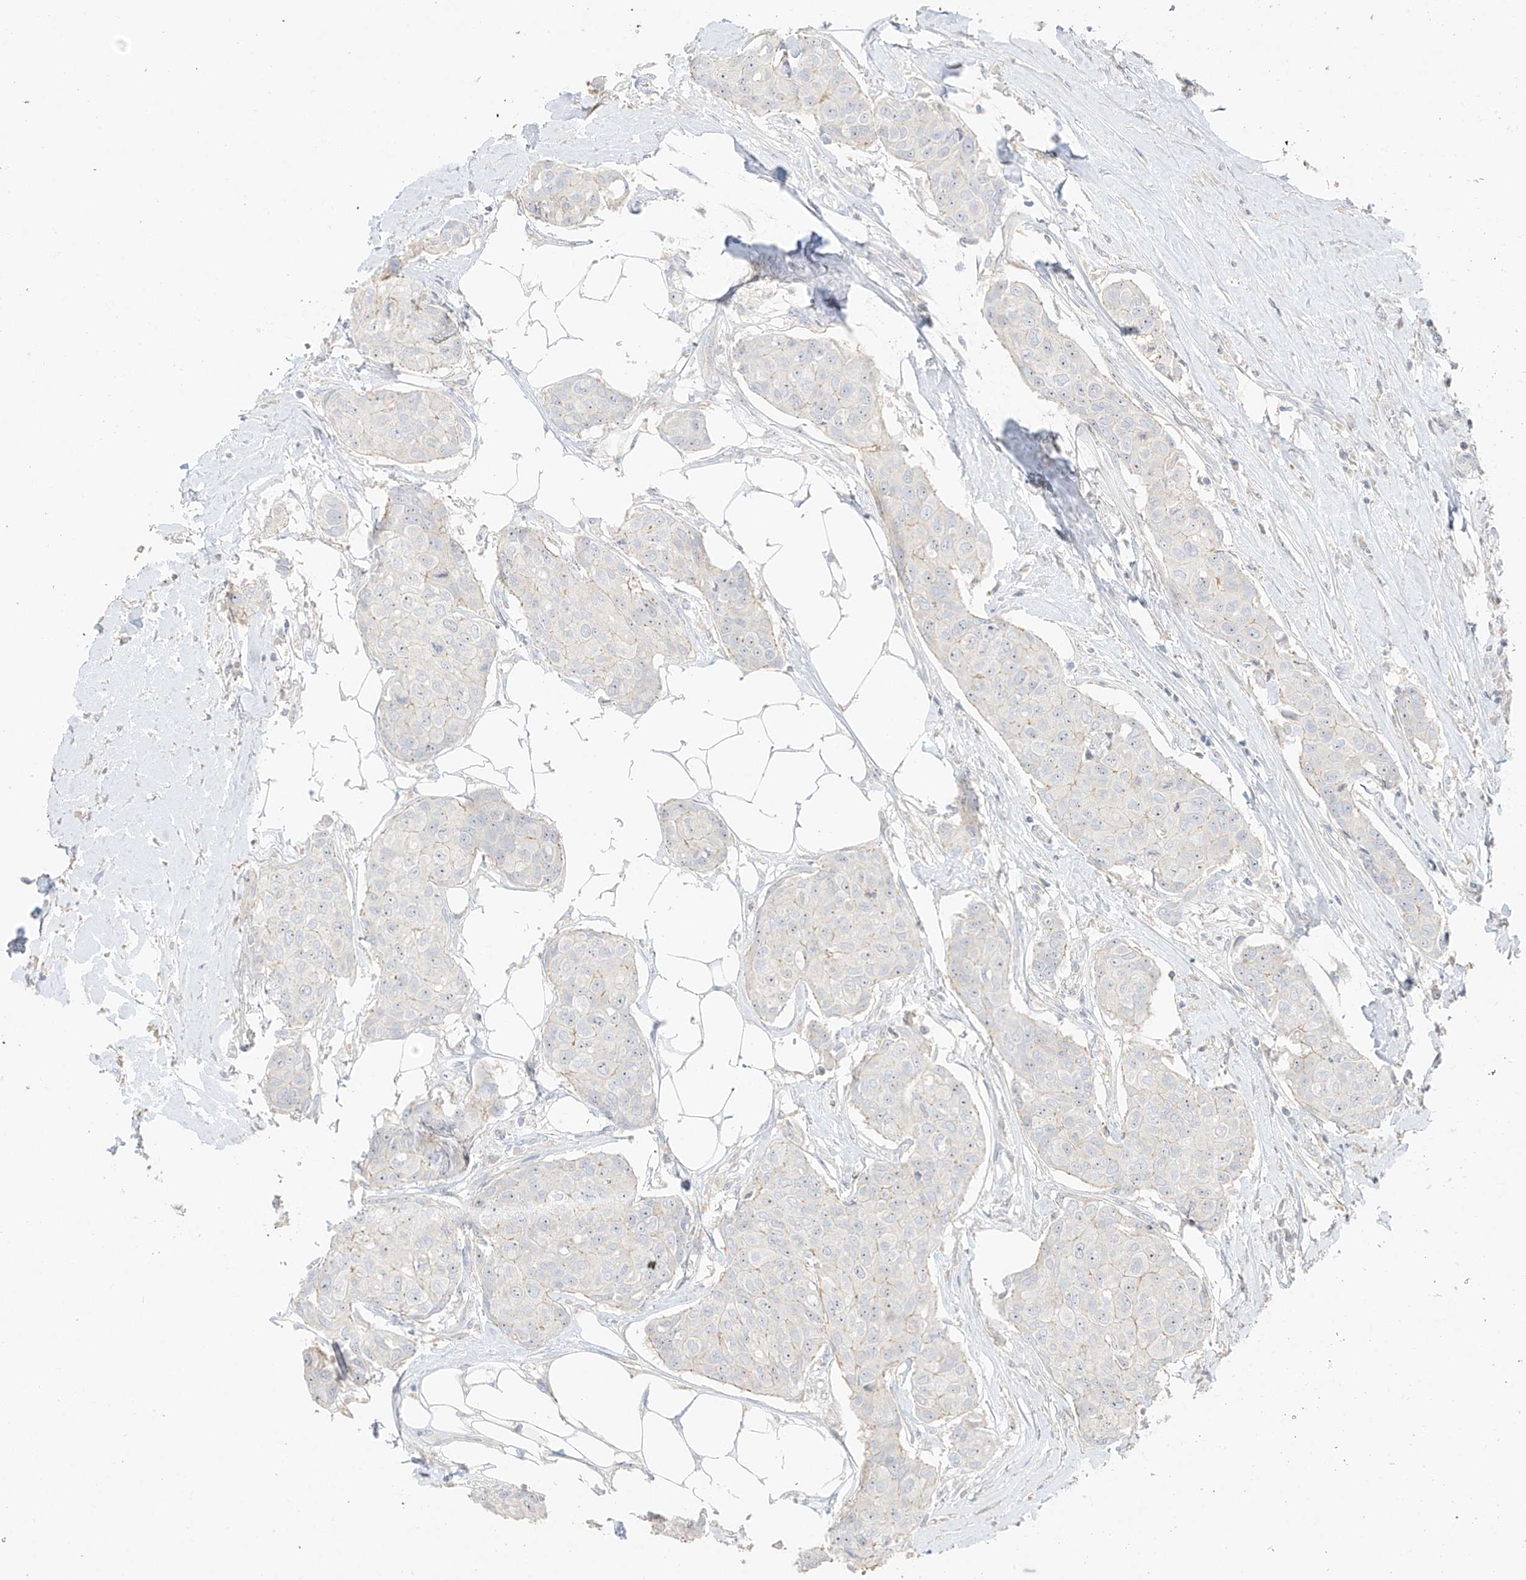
{"staining": {"intensity": "negative", "quantity": "none", "location": "none"}, "tissue": "breast cancer", "cell_type": "Tumor cells", "image_type": "cancer", "snomed": [{"axis": "morphology", "description": "Duct carcinoma"}, {"axis": "topography", "description": "Breast"}], "caption": "Tumor cells are negative for brown protein staining in intraductal carcinoma (breast).", "gene": "ZBTB41", "patient": {"sex": "female", "age": 80}}